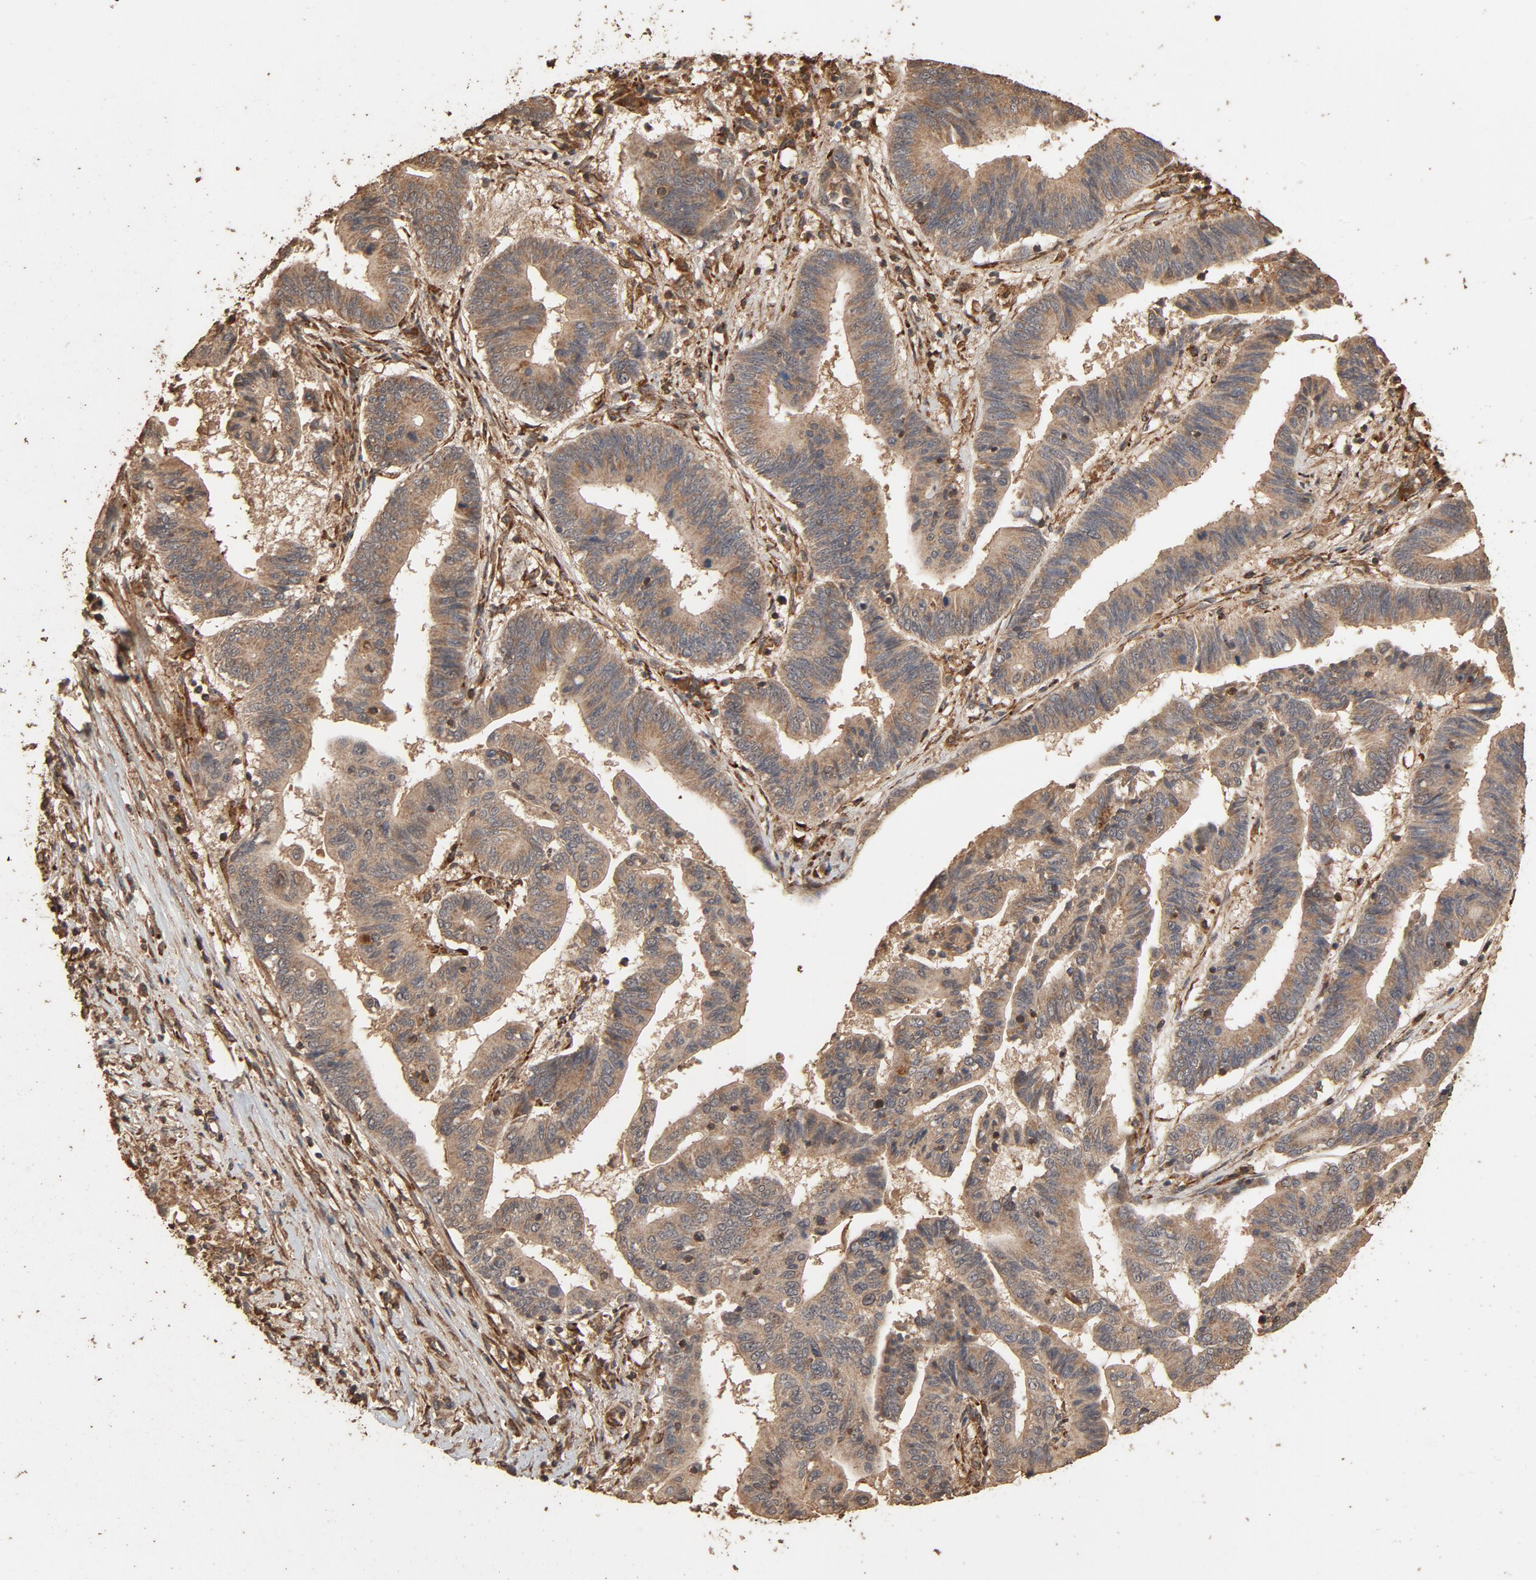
{"staining": {"intensity": "moderate", "quantity": "25%-75%", "location": "cytoplasmic/membranous"}, "tissue": "pancreatic cancer", "cell_type": "Tumor cells", "image_type": "cancer", "snomed": [{"axis": "morphology", "description": "Adenocarcinoma, NOS"}, {"axis": "topography", "description": "Pancreas"}], "caption": "Immunohistochemistry photomicrograph of neoplastic tissue: pancreatic adenocarcinoma stained using immunohistochemistry shows medium levels of moderate protein expression localized specifically in the cytoplasmic/membranous of tumor cells, appearing as a cytoplasmic/membranous brown color.", "gene": "RPS6KA6", "patient": {"sex": "female", "age": 48}}